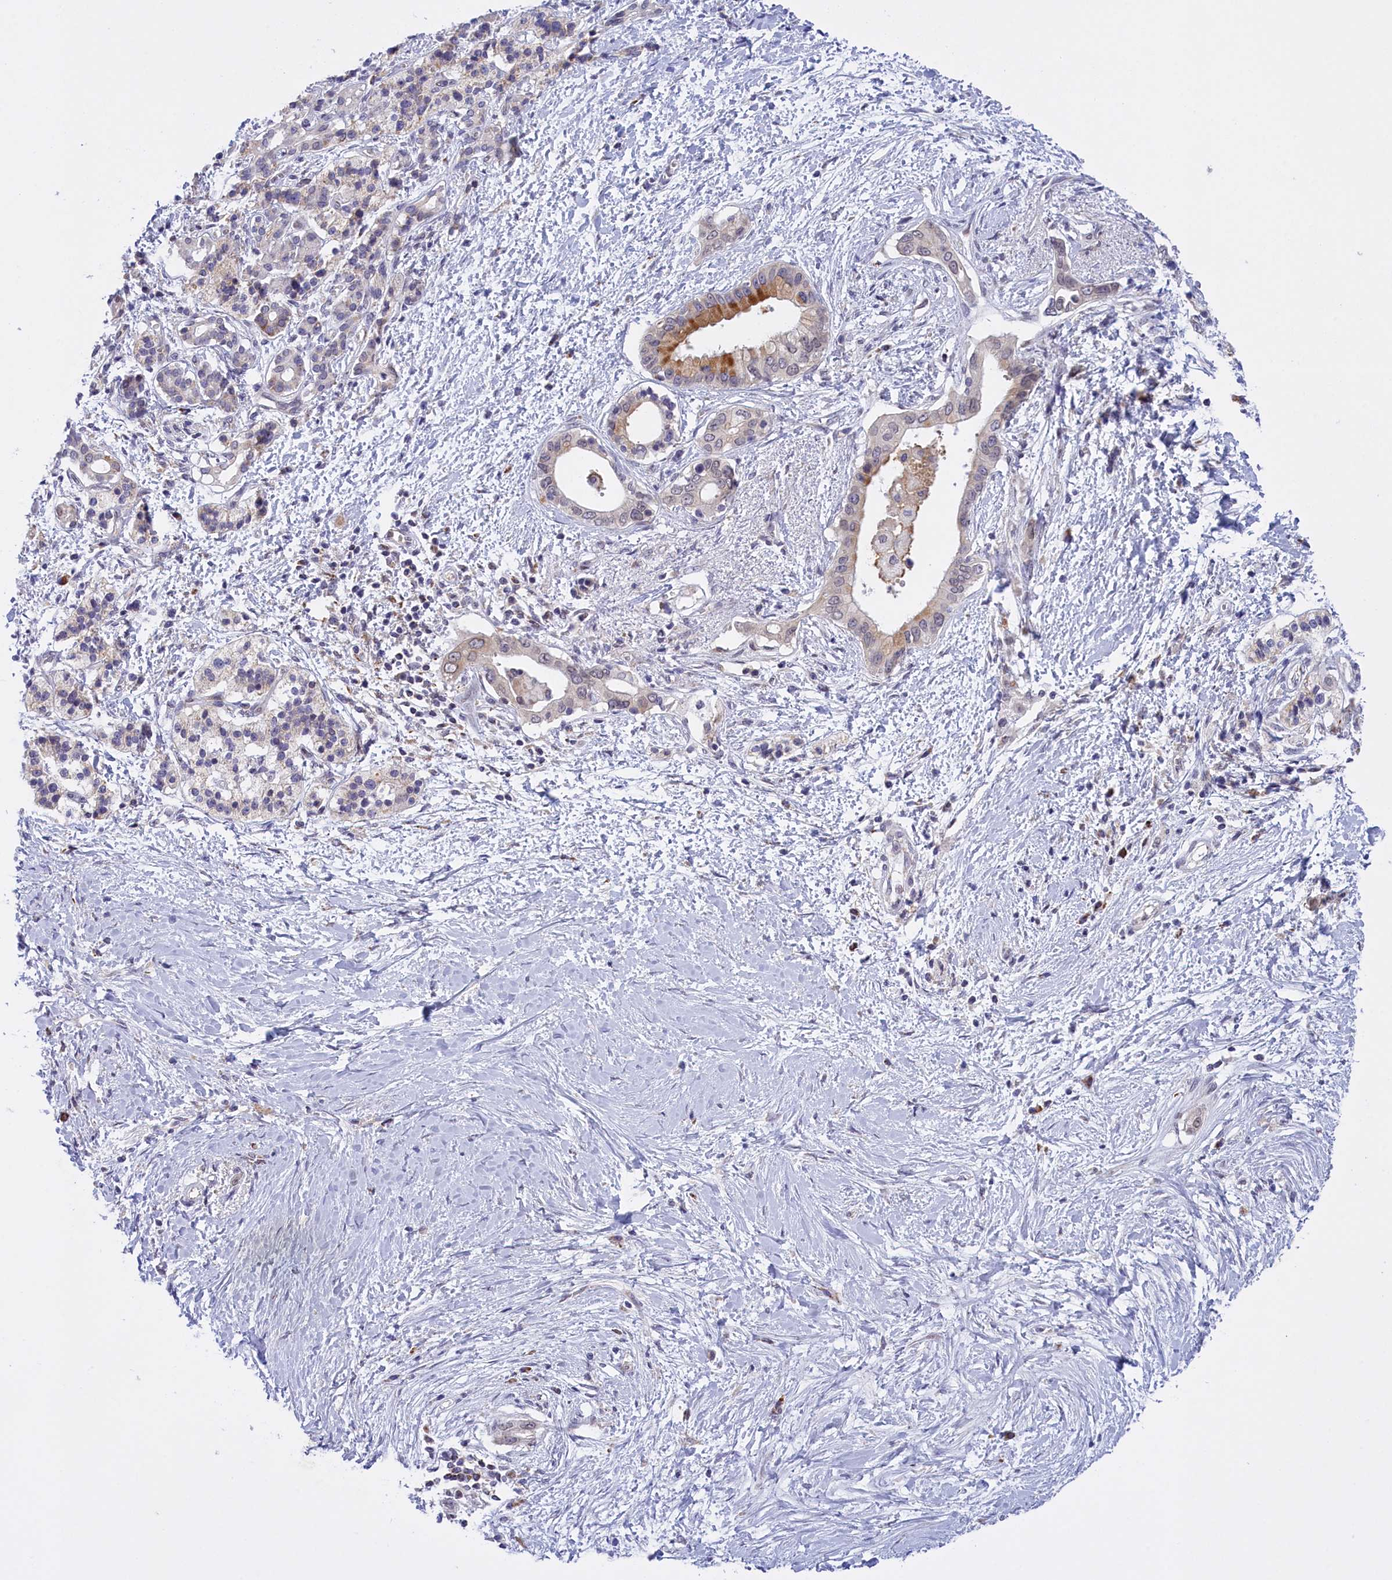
{"staining": {"intensity": "moderate", "quantity": "<25%", "location": "cytoplasmic/membranous"}, "tissue": "pancreatic cancer", "cell_type": "Tumor cells", "image_type": "cancer", "snomed": [{"axis": "morphology", "description": "Normal tissue, NOS"}, {"axis": "morphology", "description": "Adenocarcinoma, NOS"}, {"axis": "topography", "description": "Pancreas"}, {"axis": "topography", "description": "Peripheral nerve tissue"}], "caption": "Protein staining by immunohistochemistry displays moderate cytoplasmic/membranous expression in about <25% of tumor cells in pancreatic adenocarcinoma.", "gene": "FAM149B1", "patient": {"sex": "male", "age": 59}}